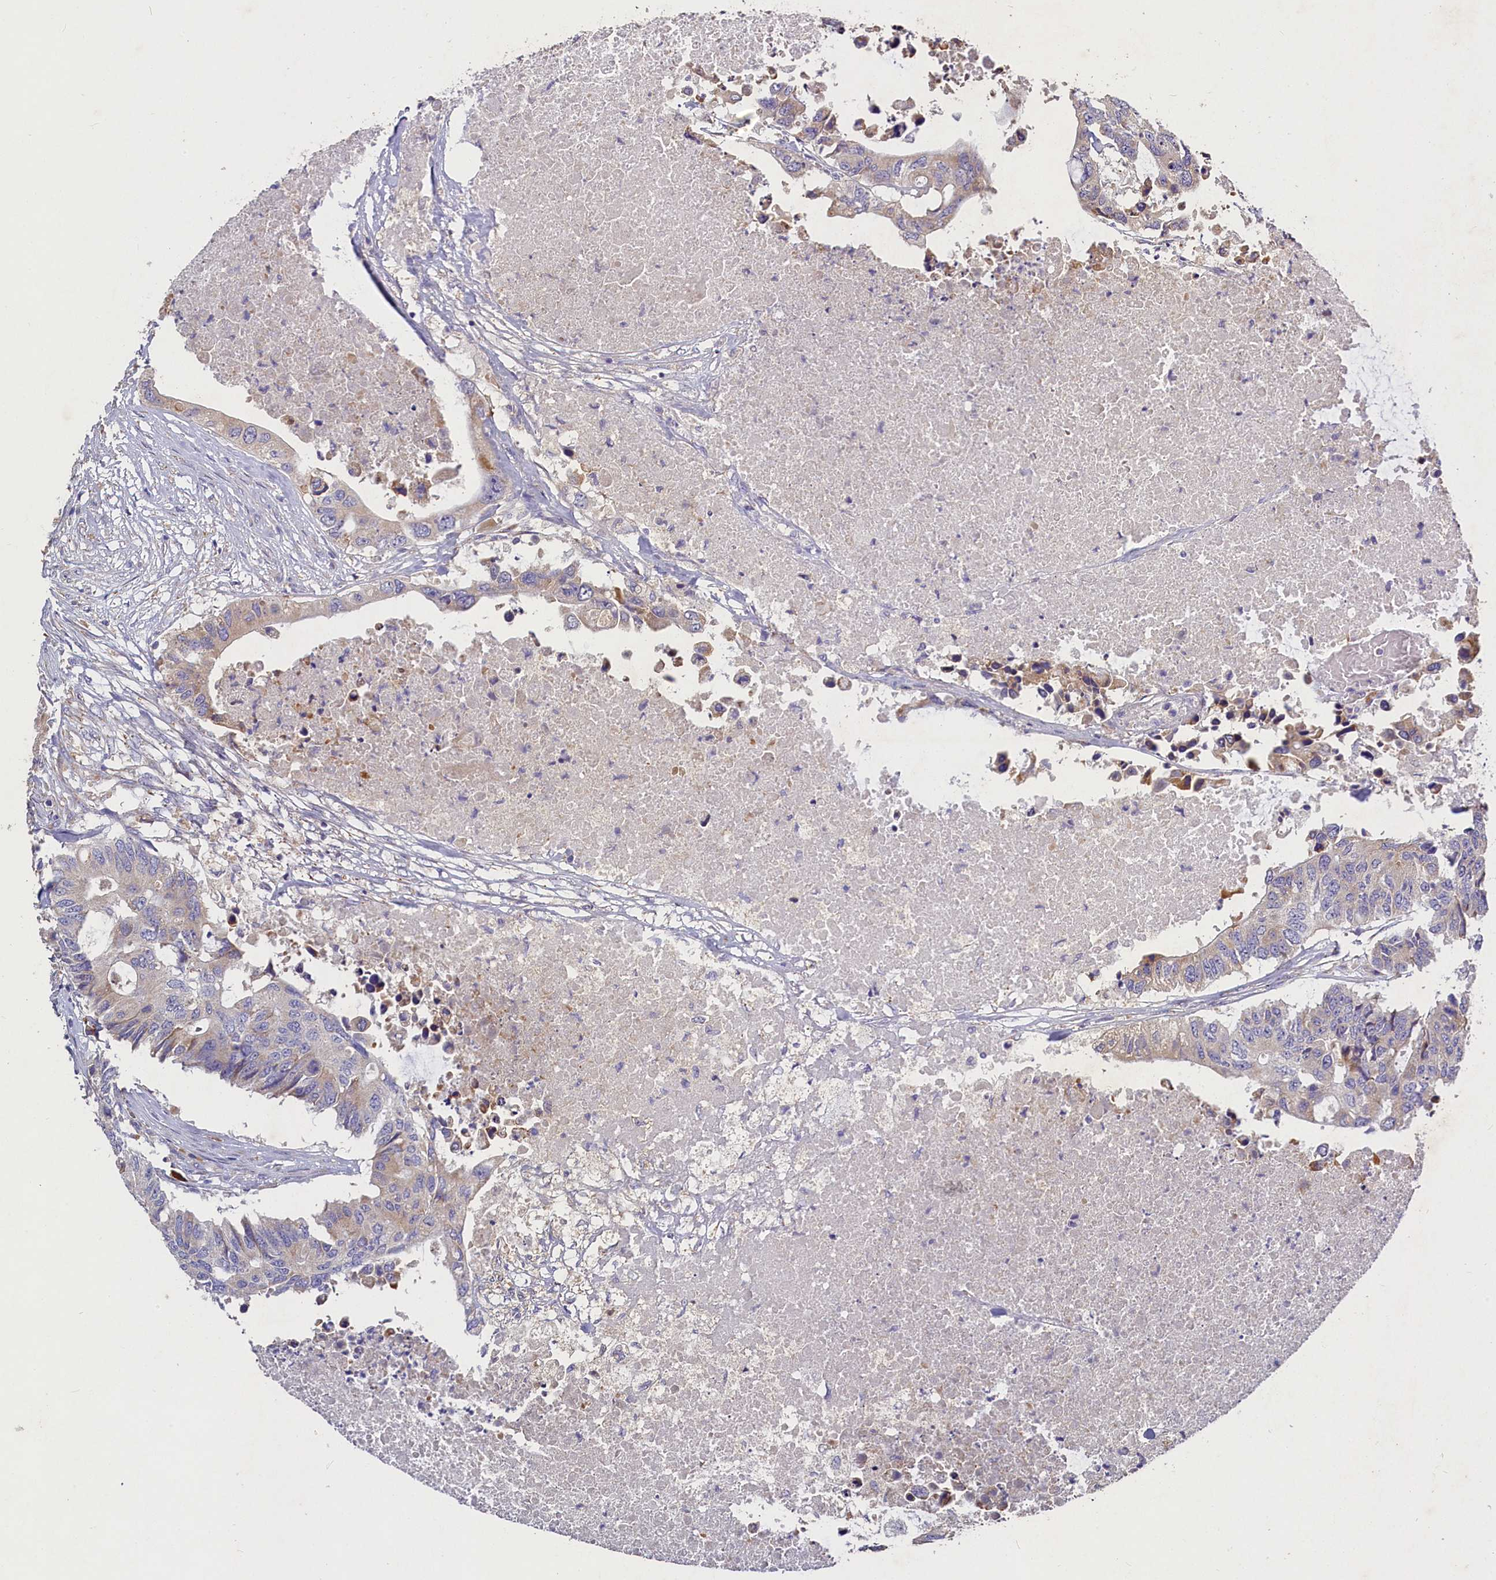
{"staining": {"intensity": "weak", "quantity": "<25%", "location": "cytoplasmic/membranous"}, "tissue": "colorectal cancer", "cell_type": "Tumor cells", "image_type": "cancer", "snomed": [{"axis": "morphology", "description": "Adenocarcinoma, NOS"}, {"axis": "topography", "description": "Colon"}], "caption": "Human colorectal cancer (adenocarcinoma) stained for a protein using immunohistochemistry (IHC) shows no positivity in tumor cells.", "gene": "ST7L", "patient": {"sex": "male", "age": 71}}